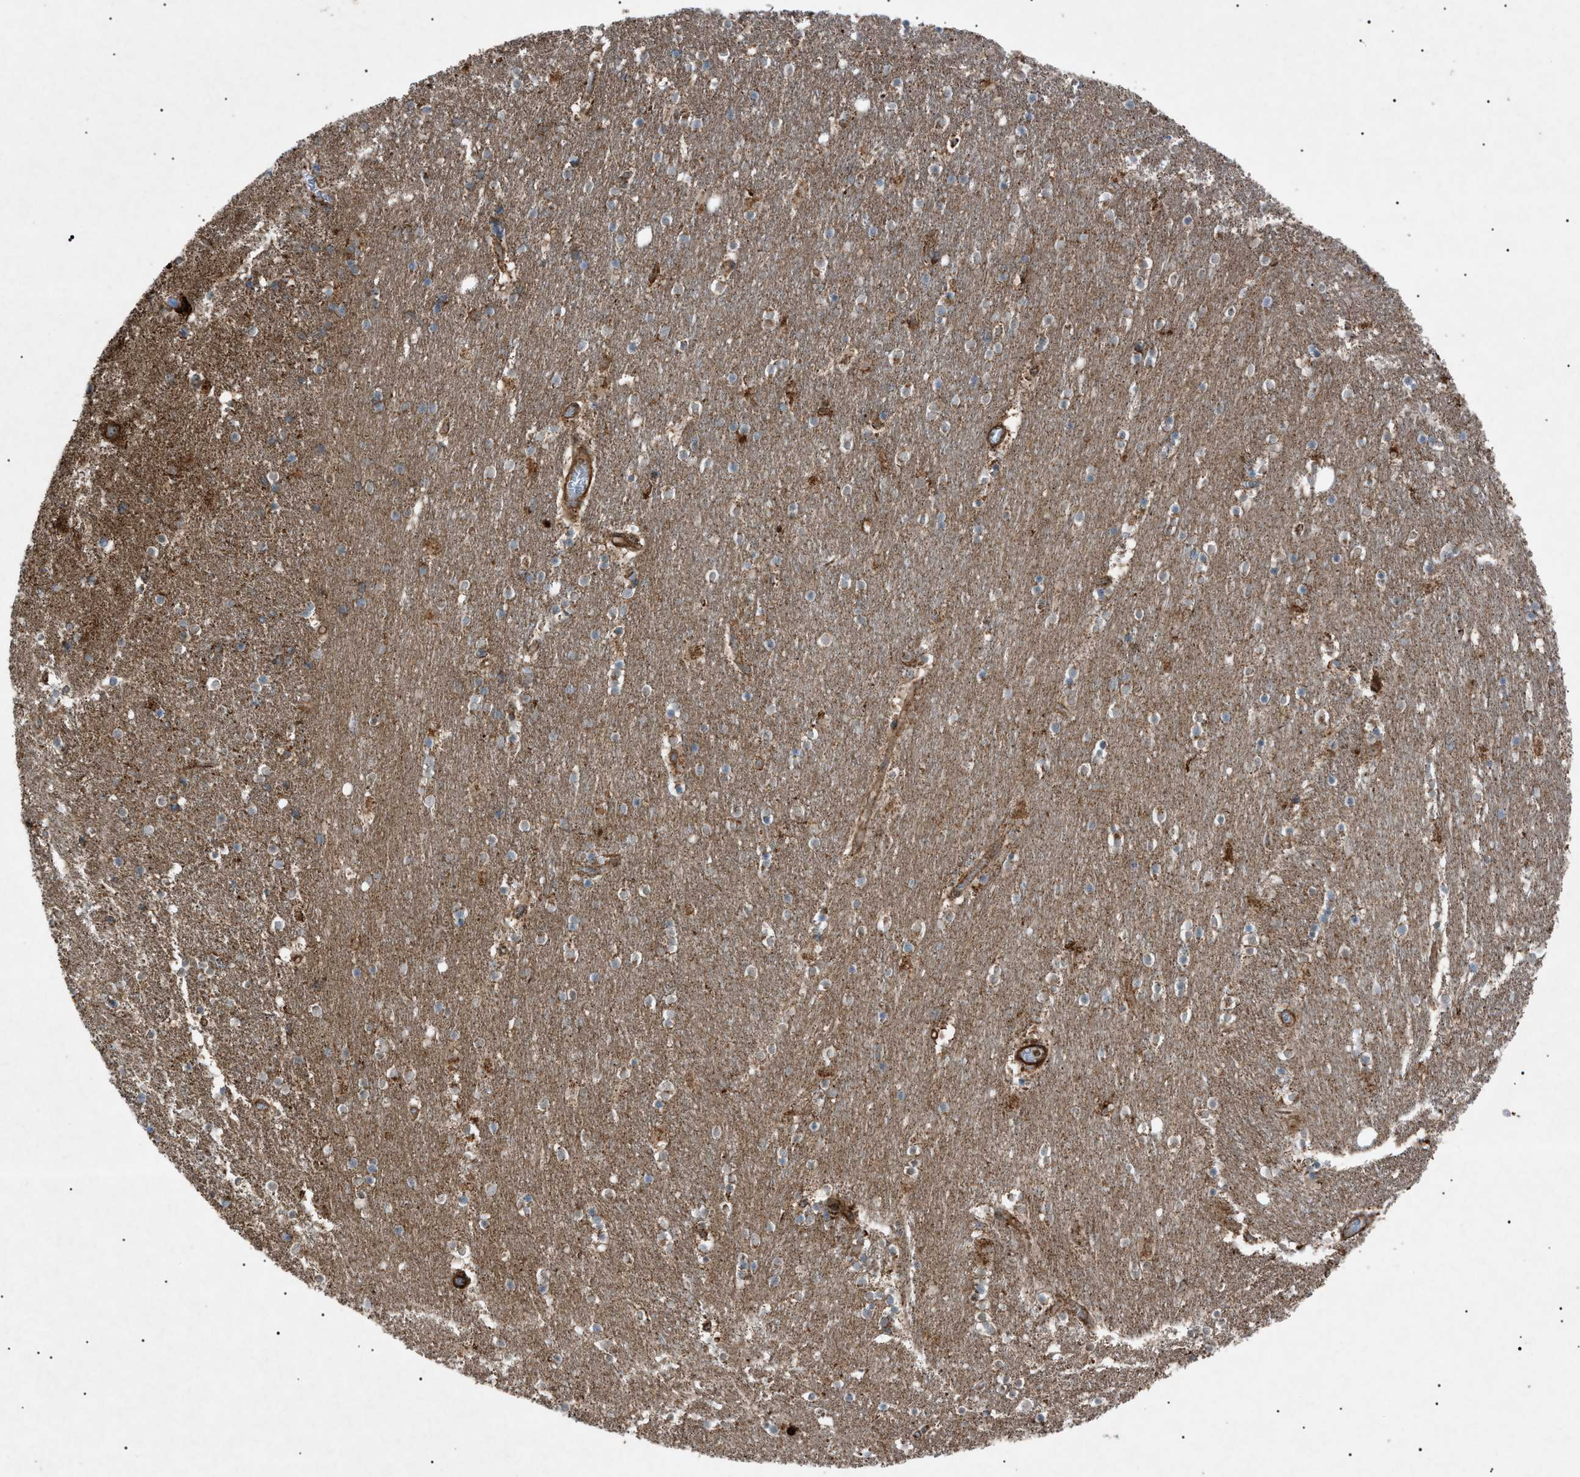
{"staining": {"intensity": "moderate", "quantity": "<25%", "location": "cytoplasmic/membranous"}, "tissue": "caudate", "cell_type": "Glial cells", "image_type": "normal", "snomed": [{"axis": "morphology", "description": "Normal tissue, NOS"}, {"axis": "topography", "description": "Lateral ventricle wall"}], "caption": "The photomicrograph shows staining of benign caudate, revealing moderate cytoplasmic/membranous protein positivity (brown color) within glial cells.", "gene": "C1GALT1C1", "patient": {"sex": "female", "age": 54}}